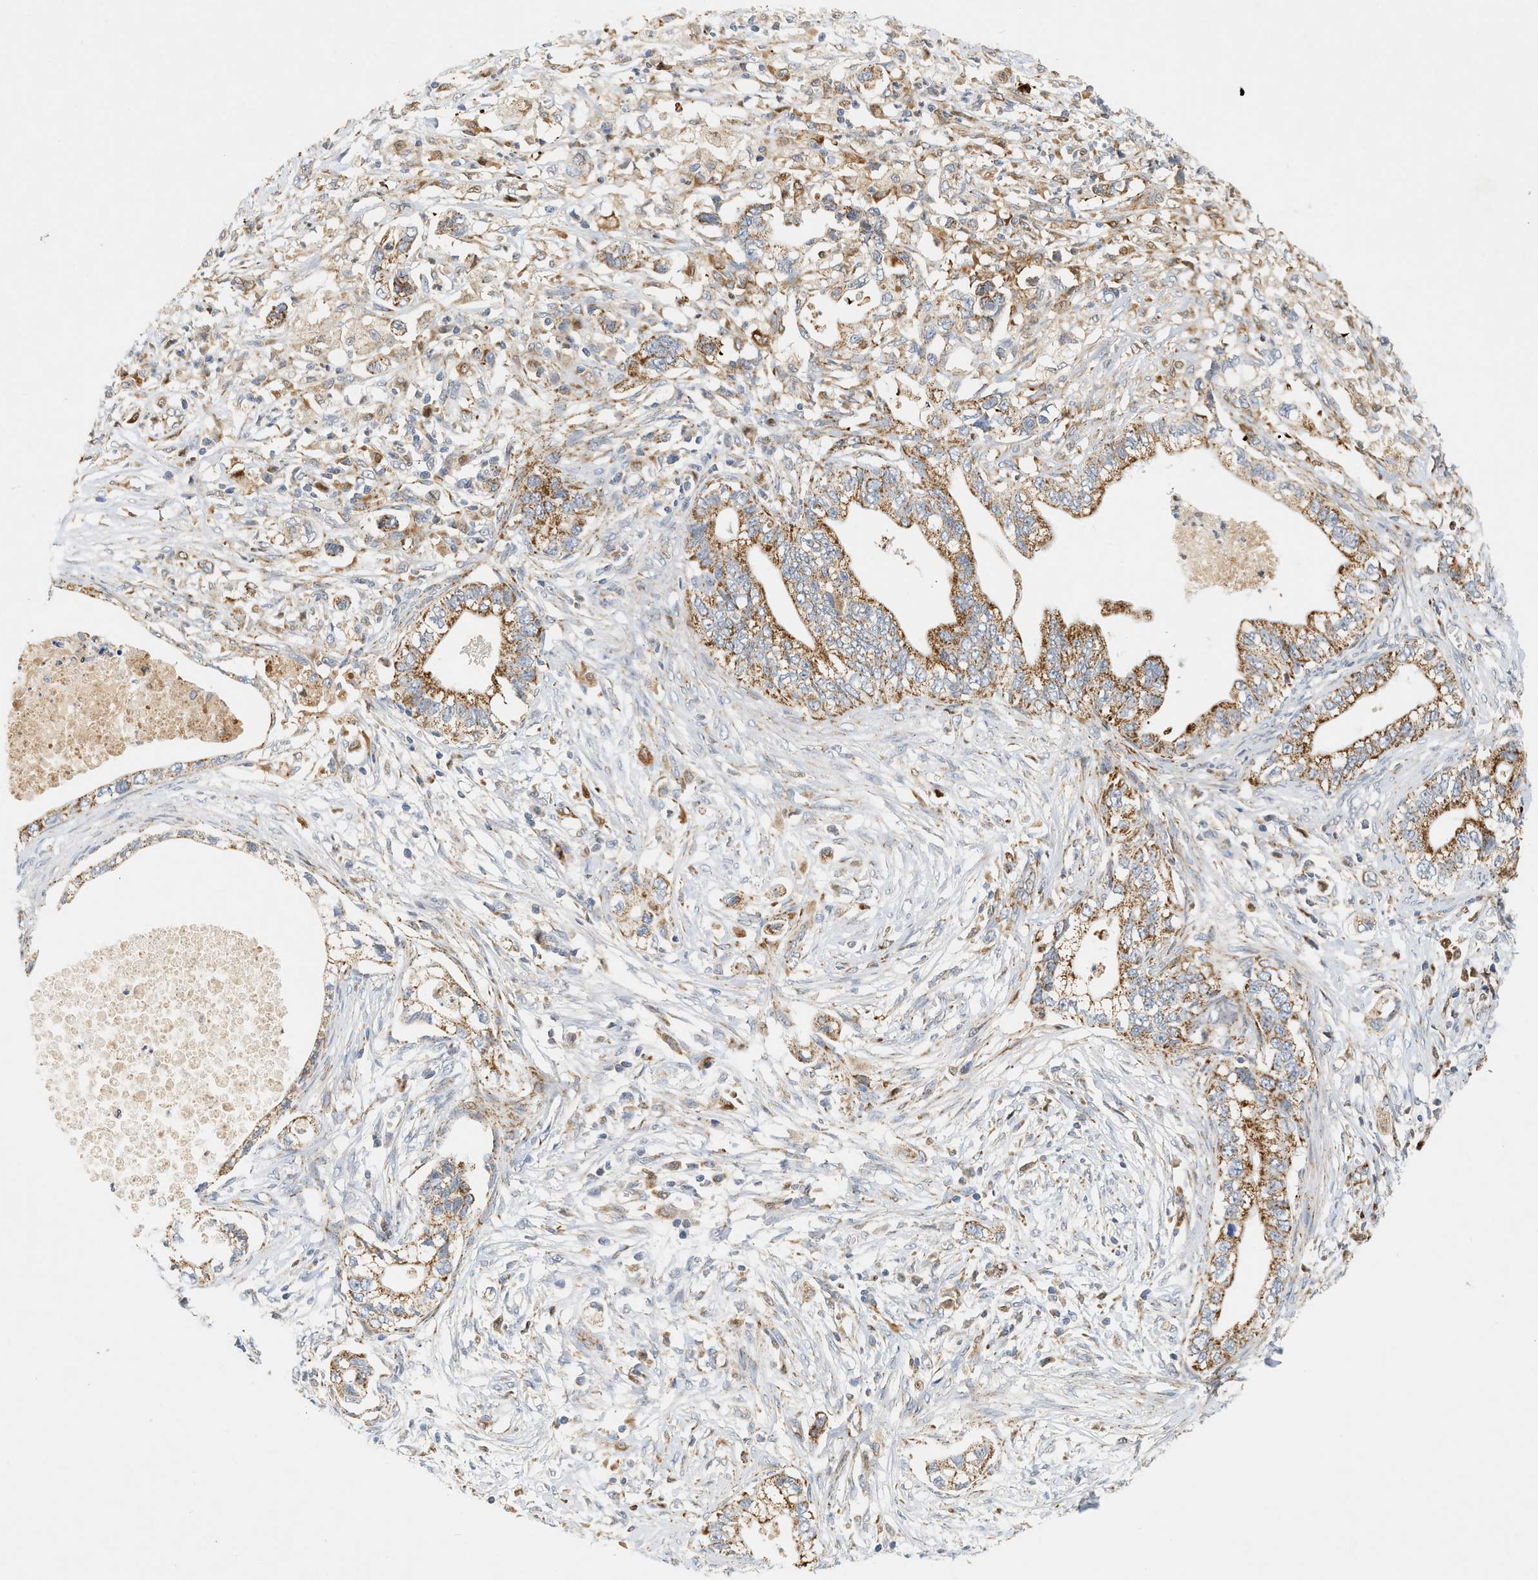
{"staining": {"intensity": "moderate", "quantity": ">75%", "location": "cytoplasmic/membranous"}, "tissue": "pancreatic cancer", "cell_type": "Tumor cells", "image_type": "cancer", "snomed": [{"axis": "morphology", "description": "Adenocarcinoma, NOS"}, {"axis": "topography", "description": "Pancreas"}], "caption": "The micrograph demonstrates immunohistochemical staining of adenocarcinoma (pancreatic). There is moderate cytoplasmic/membranous positivity is identified in approximately >75% of tumor cells.", "gene": "MCU", "patient": {"sex": "male", "age": 56}}